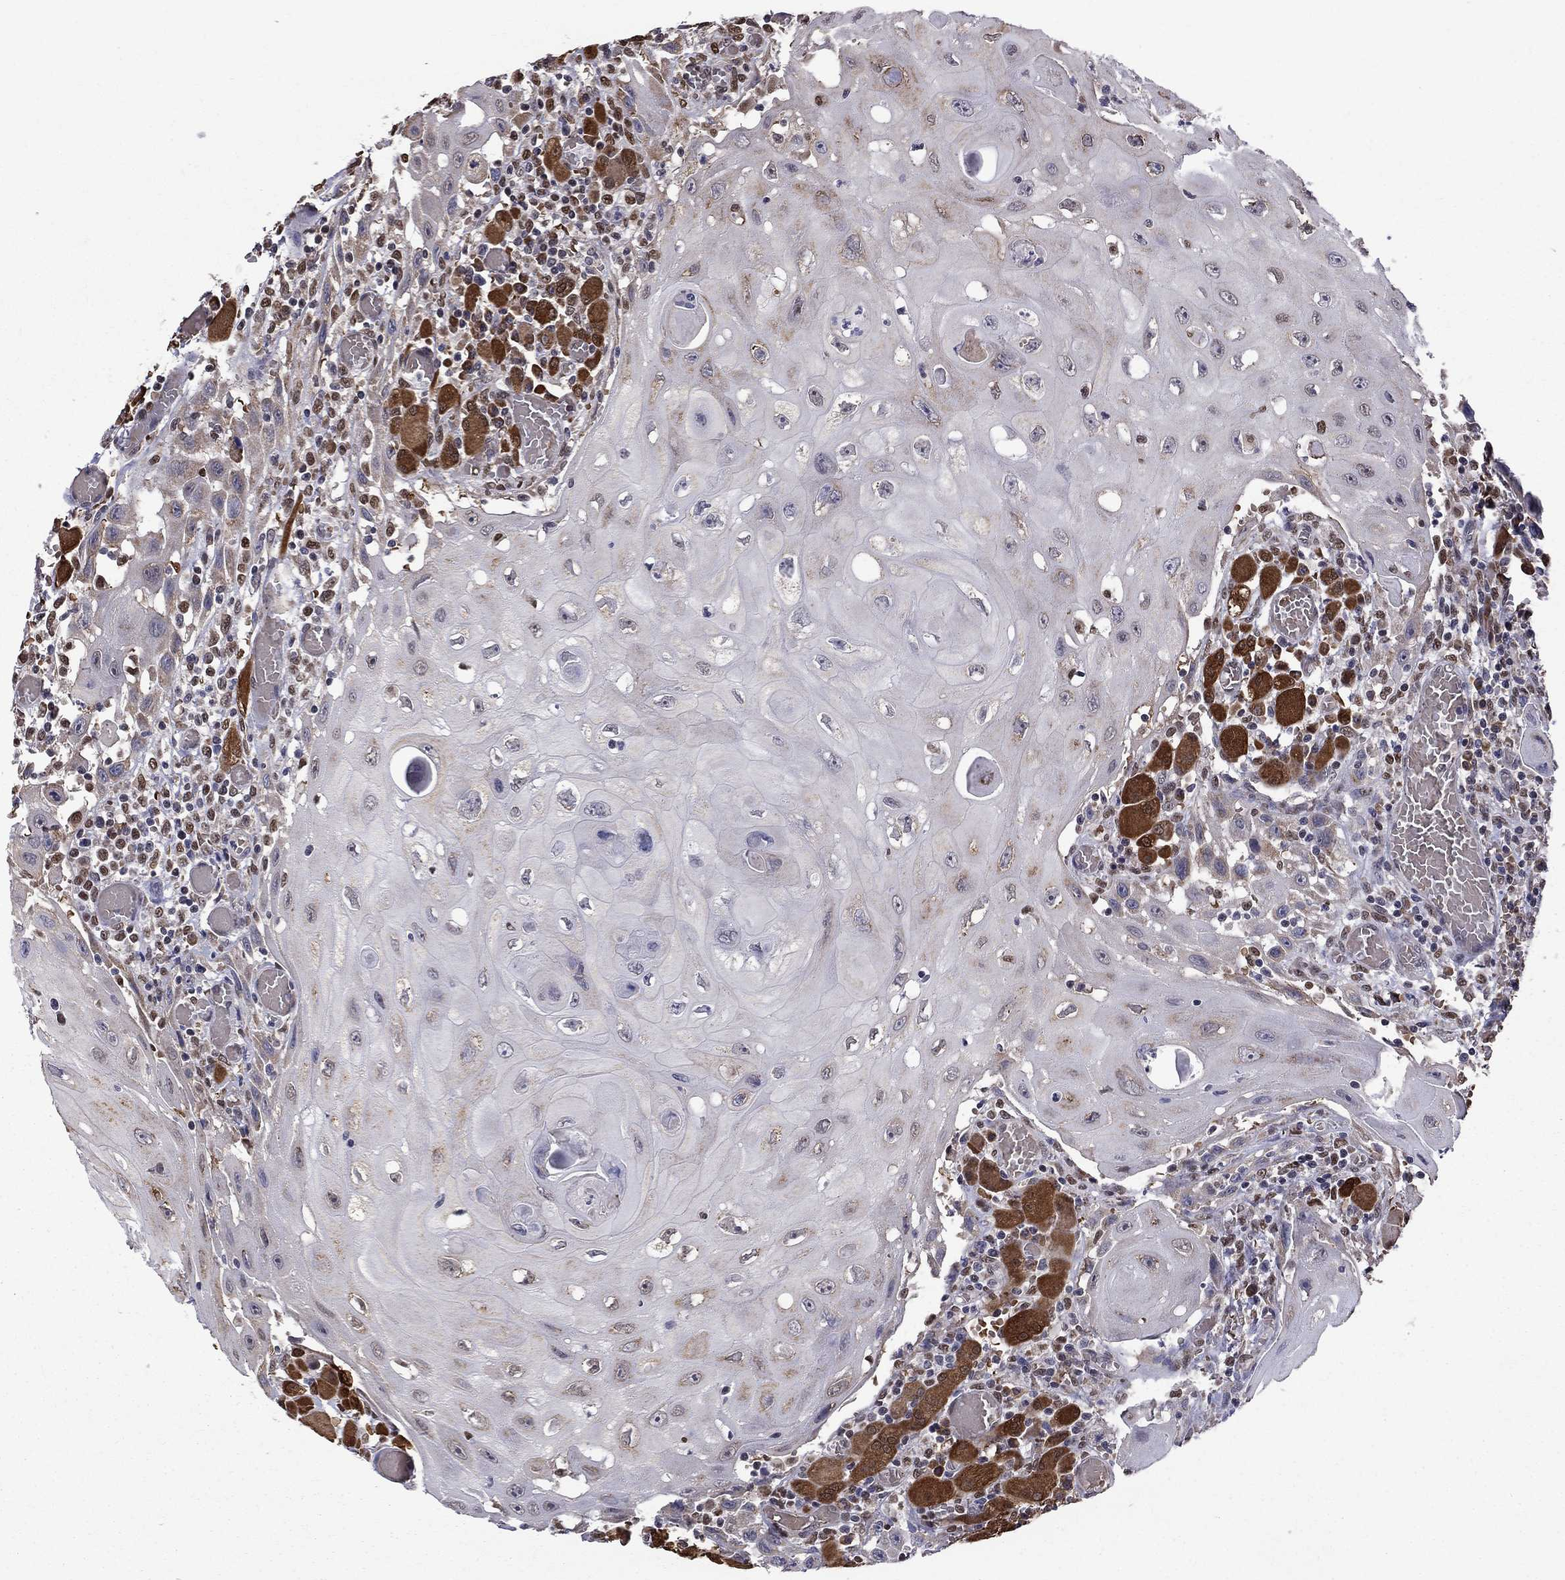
{"staining": {"intensity": "moderate", "quantity": "<25%", "location": "cytoplasmic/membranous"}, "tissue": "head and neck cancer", "cell_type": "Tumor cells", "image_type": "cancer", "snomed": [{"axis": "morphology", "description": "Normal tissue, NOS"}, {"axis": "morphology", "description": "Squamous cell carcinoma, NOS"}, {"axis": "topography", "description": "Oral tissue"}, {"axis": "topography", "description": "Head-Neck"}], "caption": "This histopathology image demonstrates IHC staining of human head and neck cancer (squamous cell carcinoma), with low moderate cytoplasmic/membranous positivity in about <25% of tumor cells.", "gene": "HSPB2", "patient": {"sex": "male", "age": 71}}